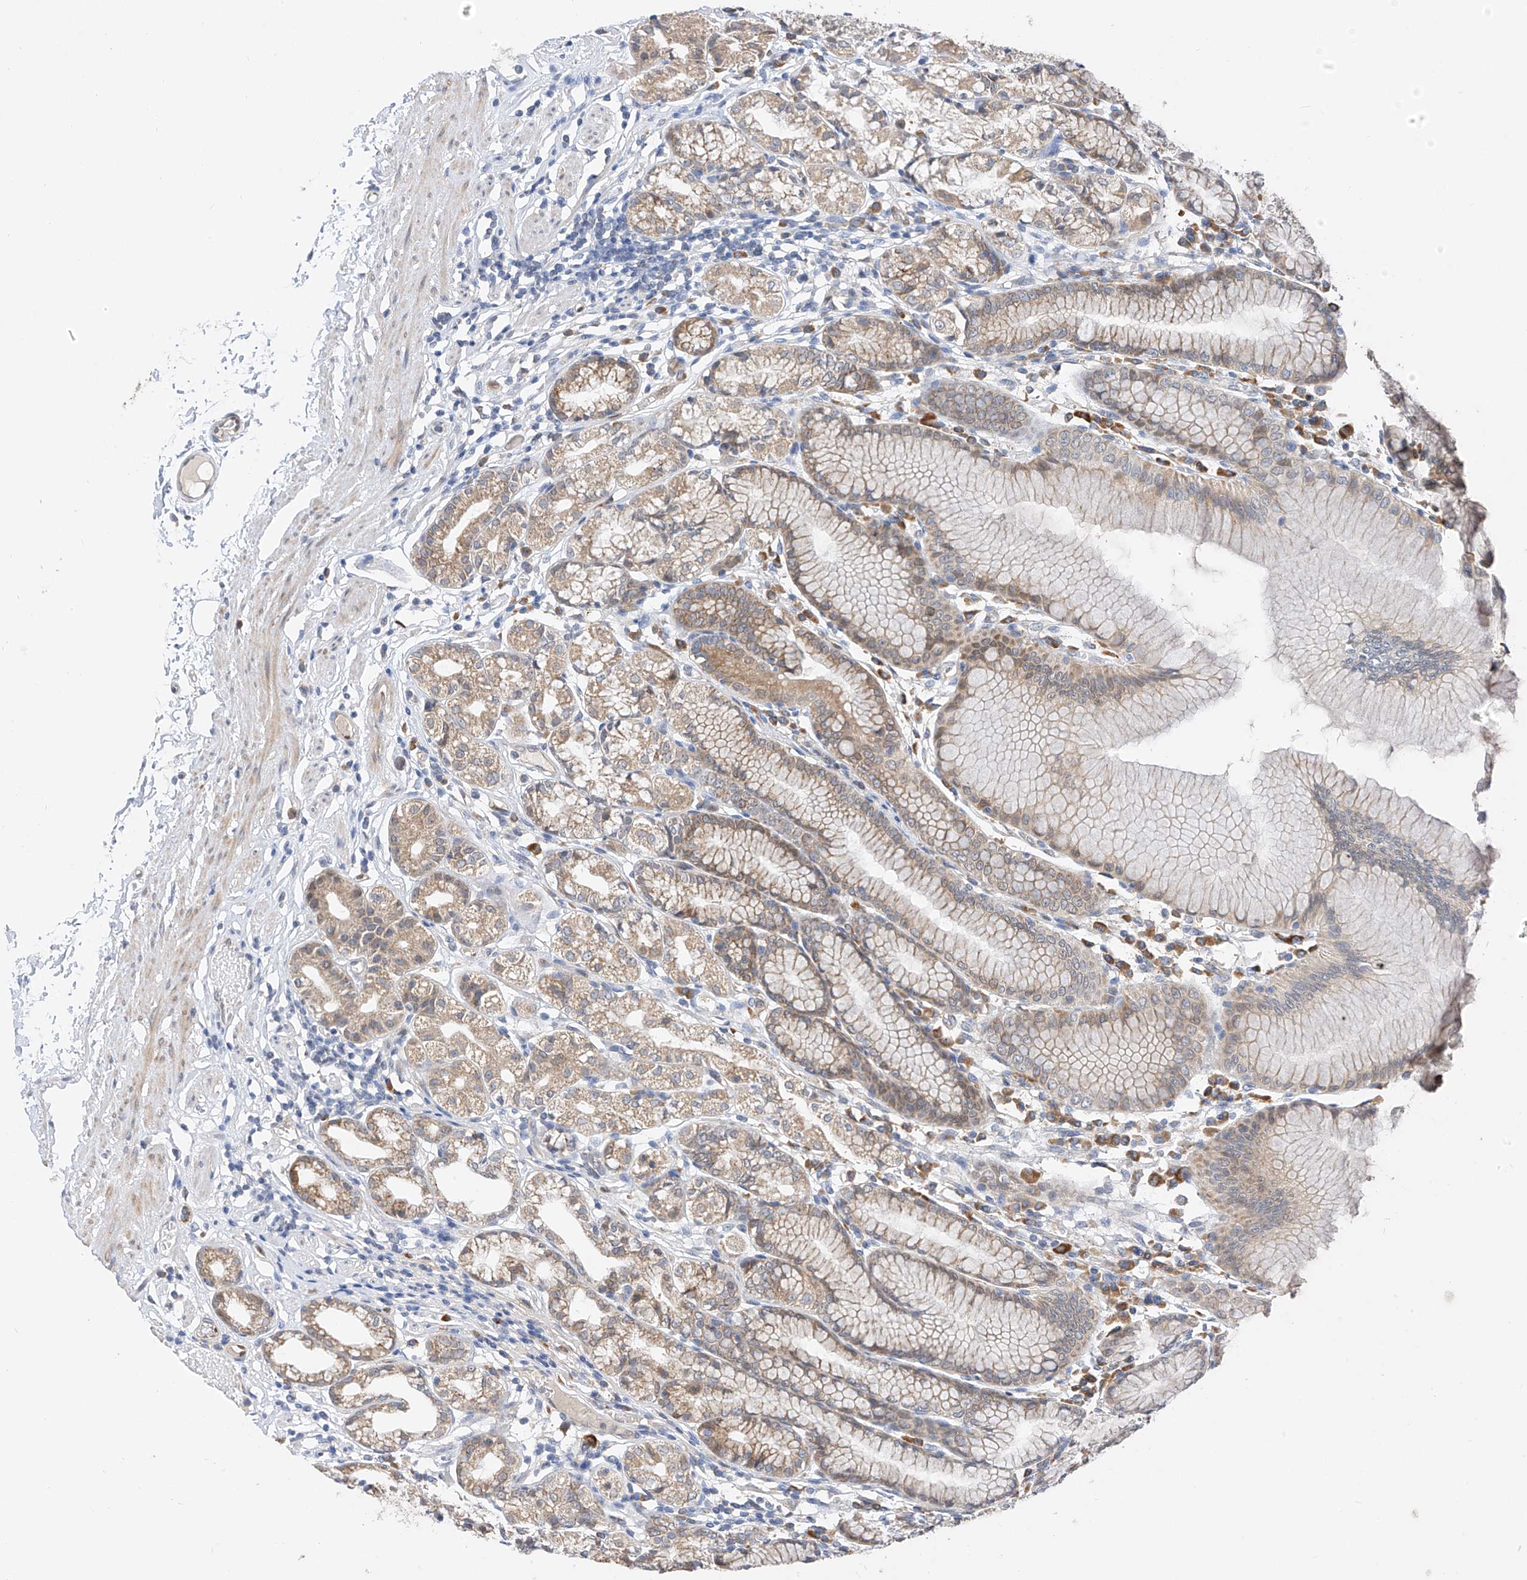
{"staining": {"intensity": "moderate", "quantity": ">75%", "location": "cytoplasmic/membranous"}, "tissue": "stomach", "cell_type": "Glandular cells", "image_type": "normal", "snomed": [{"axis": "morphology", "description": "Normal tissue, NOS"}, {"axis": "topography", "description": "Stomach"}], "caption": "Protein staining by IHC reveals moderate cytoplasmic/membranous staining in approximately >75% of glandular cells in benign stomach. (Brightfield microscopy of DAB IHC at high magnification).", "gene": "PPA2", "patient": {"sex": "female", "age": 57}}